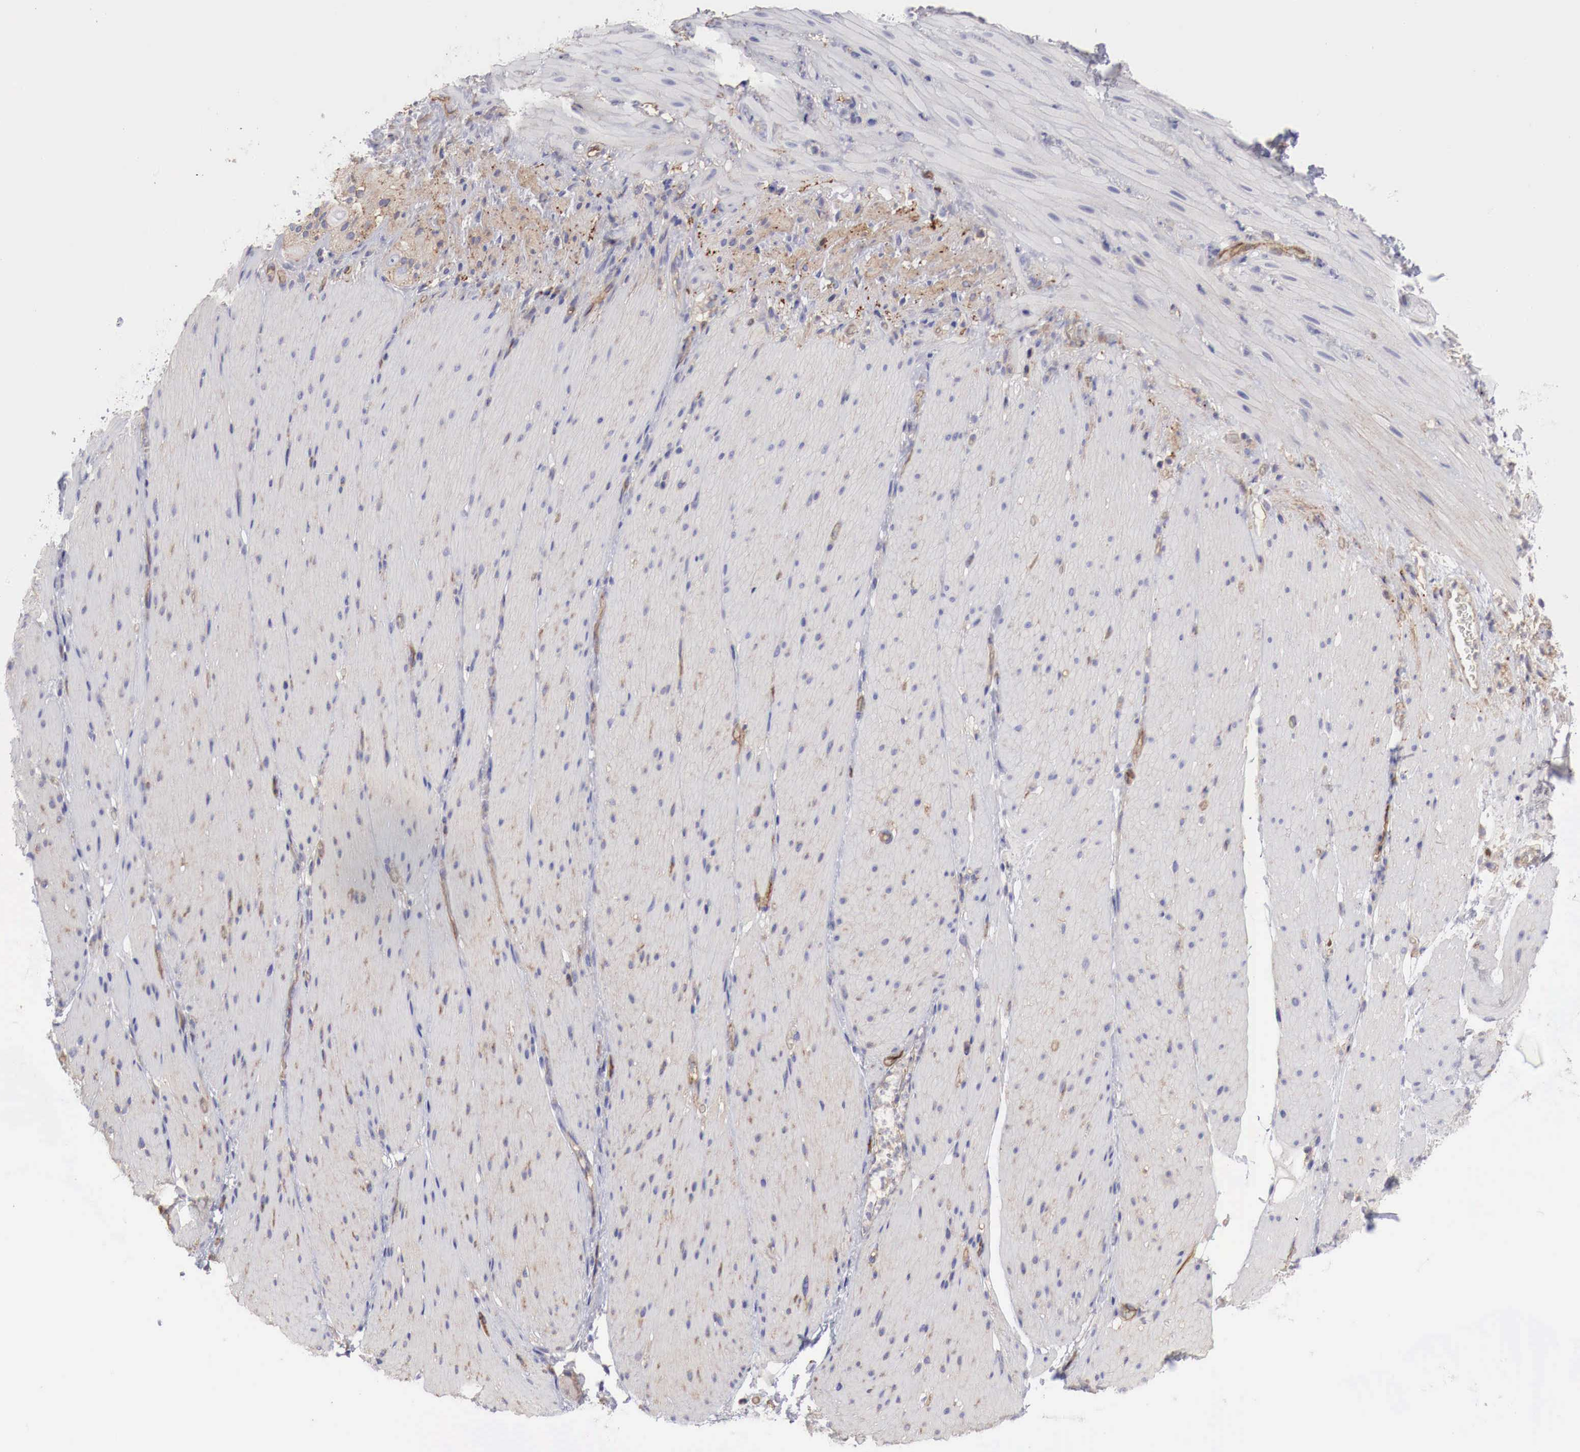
{"staining": {"intensity": "negative", "quantity": "none", "location": "none"}, "tissue": "smooth muscle", "cell_type": "Smooth muscle cells", "image_type": "normal", "snomed": [{"axis": "morphology", "description": "Normal tissue, NOS"}, {"axis": "topography", "description": "Duodenum"}], "caption": "Protein analysis of benign smooth muscle reveals no significant positivity in smooth muscle cells. (Brightfield microscopy of DAB immunohistochemistry at high magnification).", "gene": "MSN", "patient": {"sex": "male", "age": 63}}